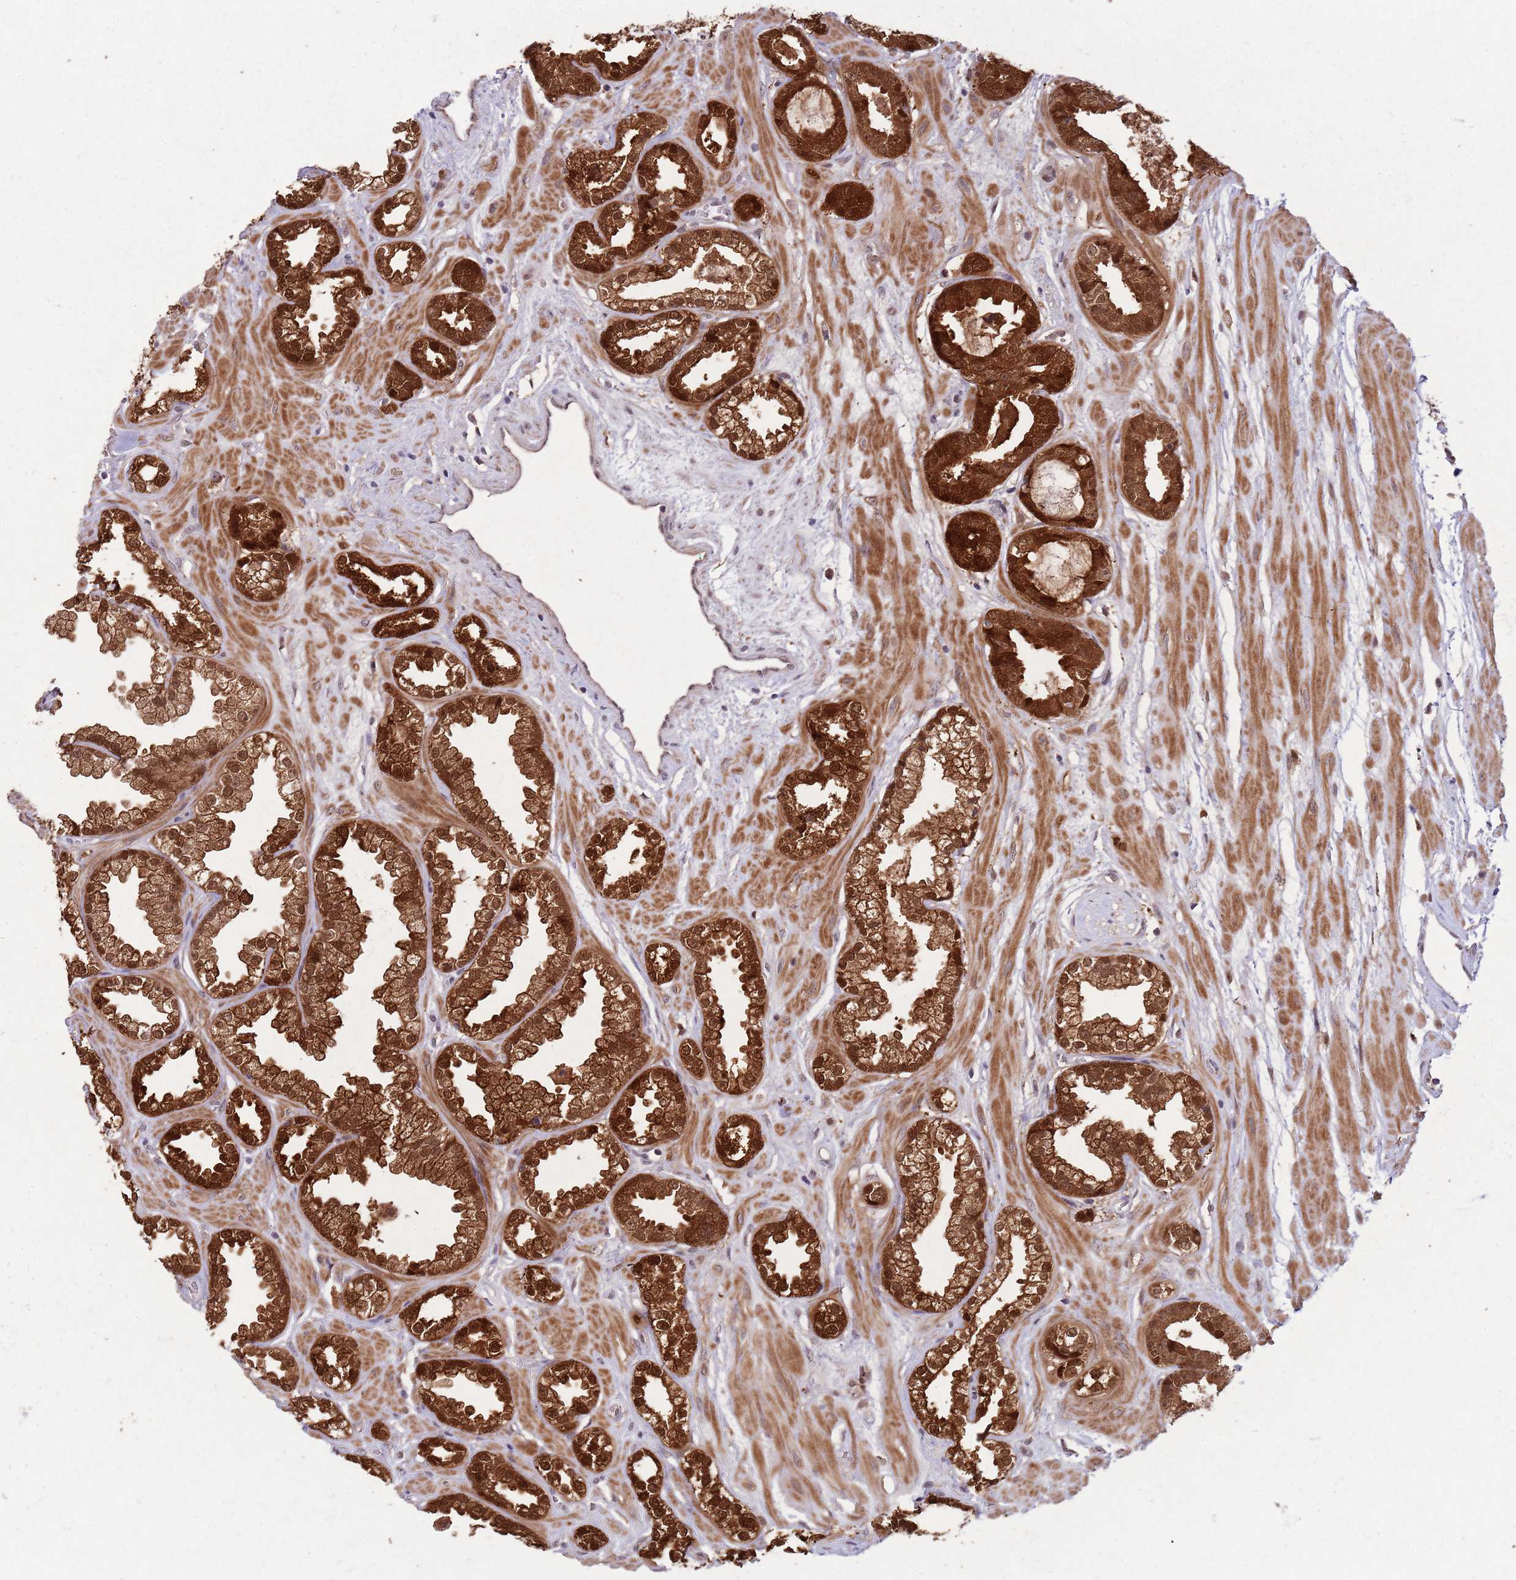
{"staining": {"intensity": "strong", "quantity": ">75%", "location": "cytoplasmic/membranous,nuclear"}, "tissue": "prostate cancer", "cell_type": "Tumor cells", "image_type": "cancer", "snomed": [{"axis": "morphology", "description": "Adenocarcinoma, Low grade"}, {"axis": "topography", "description": "Prostate"}], "caption": "Protein staining demonstrates strong cytoplasmic/membranous and nuclear staining in approximately >75% of tumor cells in prostate cancer.", "gene": "ZNF639", "patient": {"sex": "male", "age": 60}}